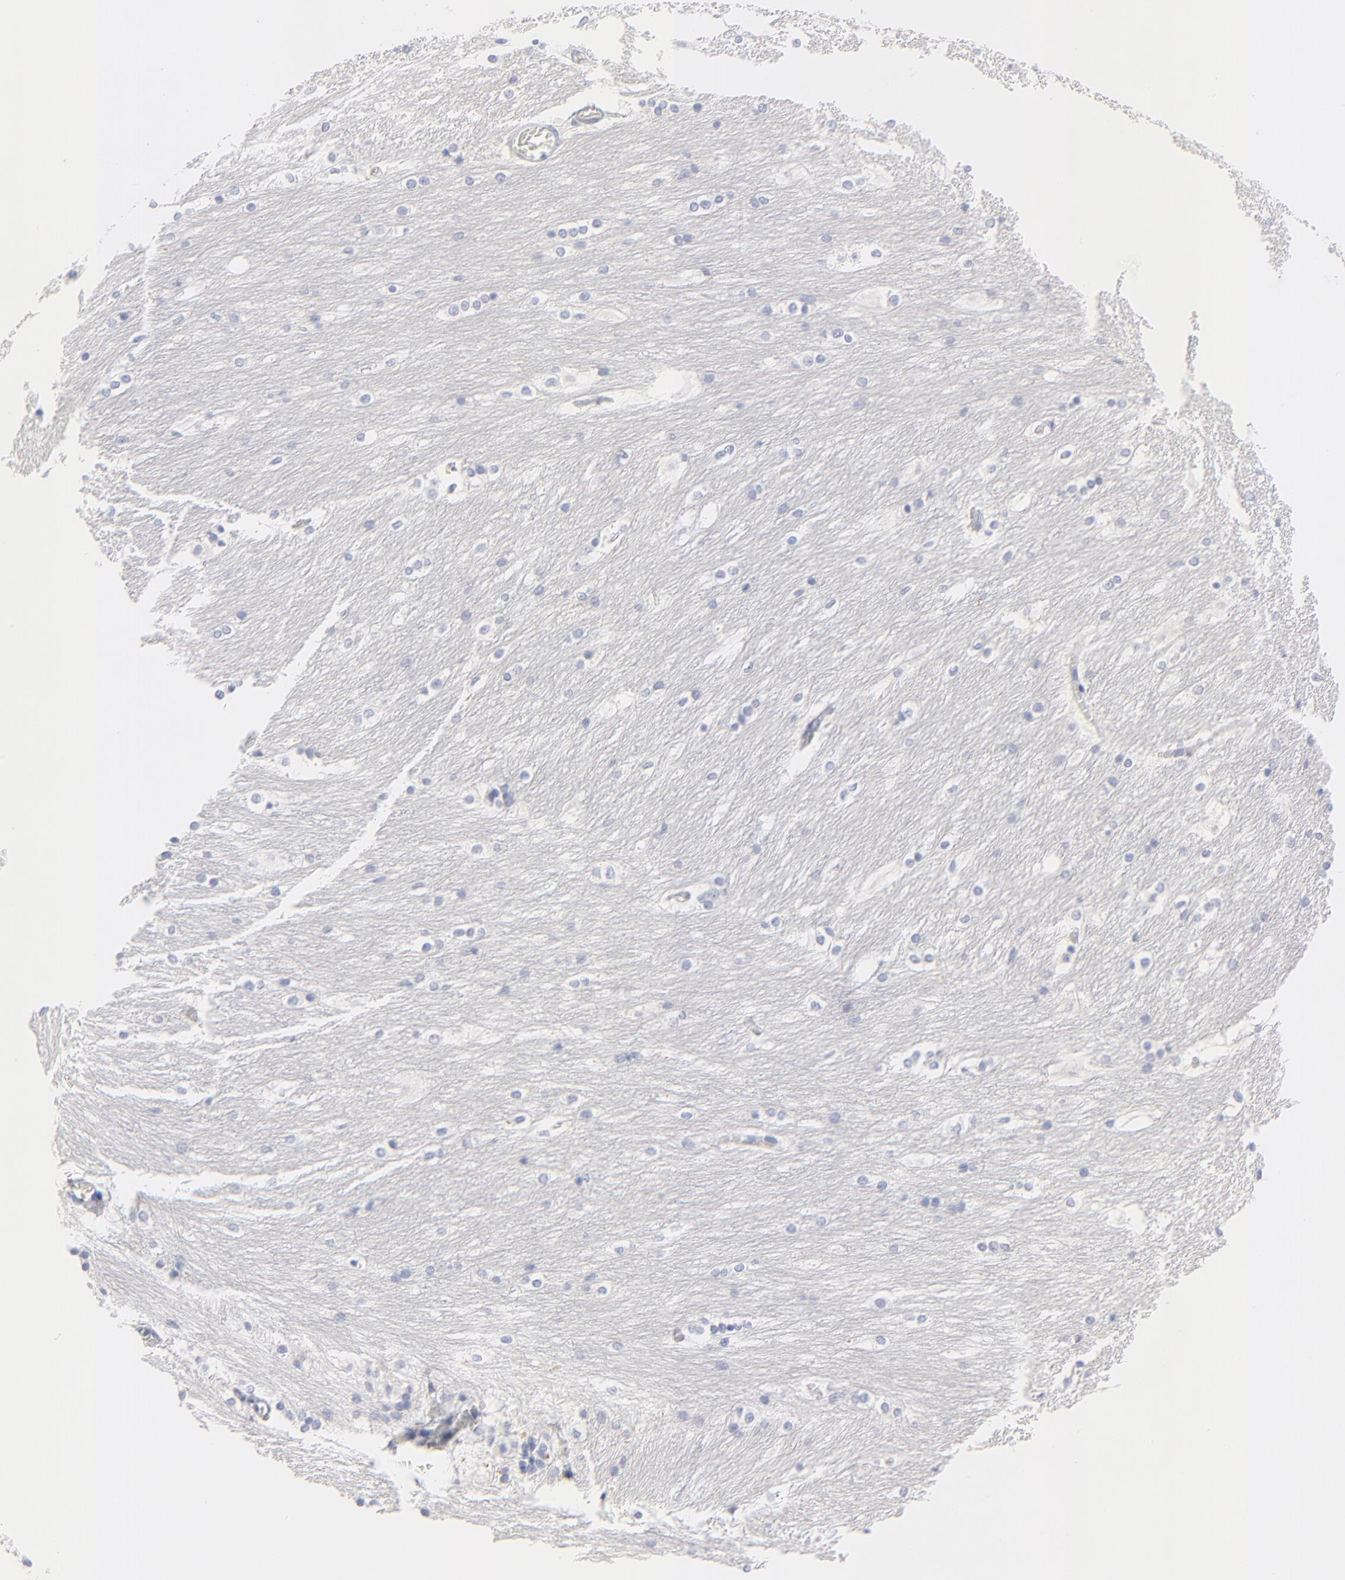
{"staining": {"intensity": "negative", "quantity": "none", "location": "none"}, "tissue": "caudate", "cell_type": "Glial cells", "image_type": "normal", "snomed": [{"axis": "morphology", "description": "Normal tissue, NOS"}, {"axis": "topography", "description": "Lateral ventricle wall"}], "caption": "There is no significant staining in glial cells of caudate. The staining was performed using DAB (3,3'-diaminobenzidine) to visualize the protein expression in brown, while the nuclei were stained in blue with hematoxylin (Magnification: 20x).", "gene": "PSD3", "patient": {"sex": "female", "age": 19}}